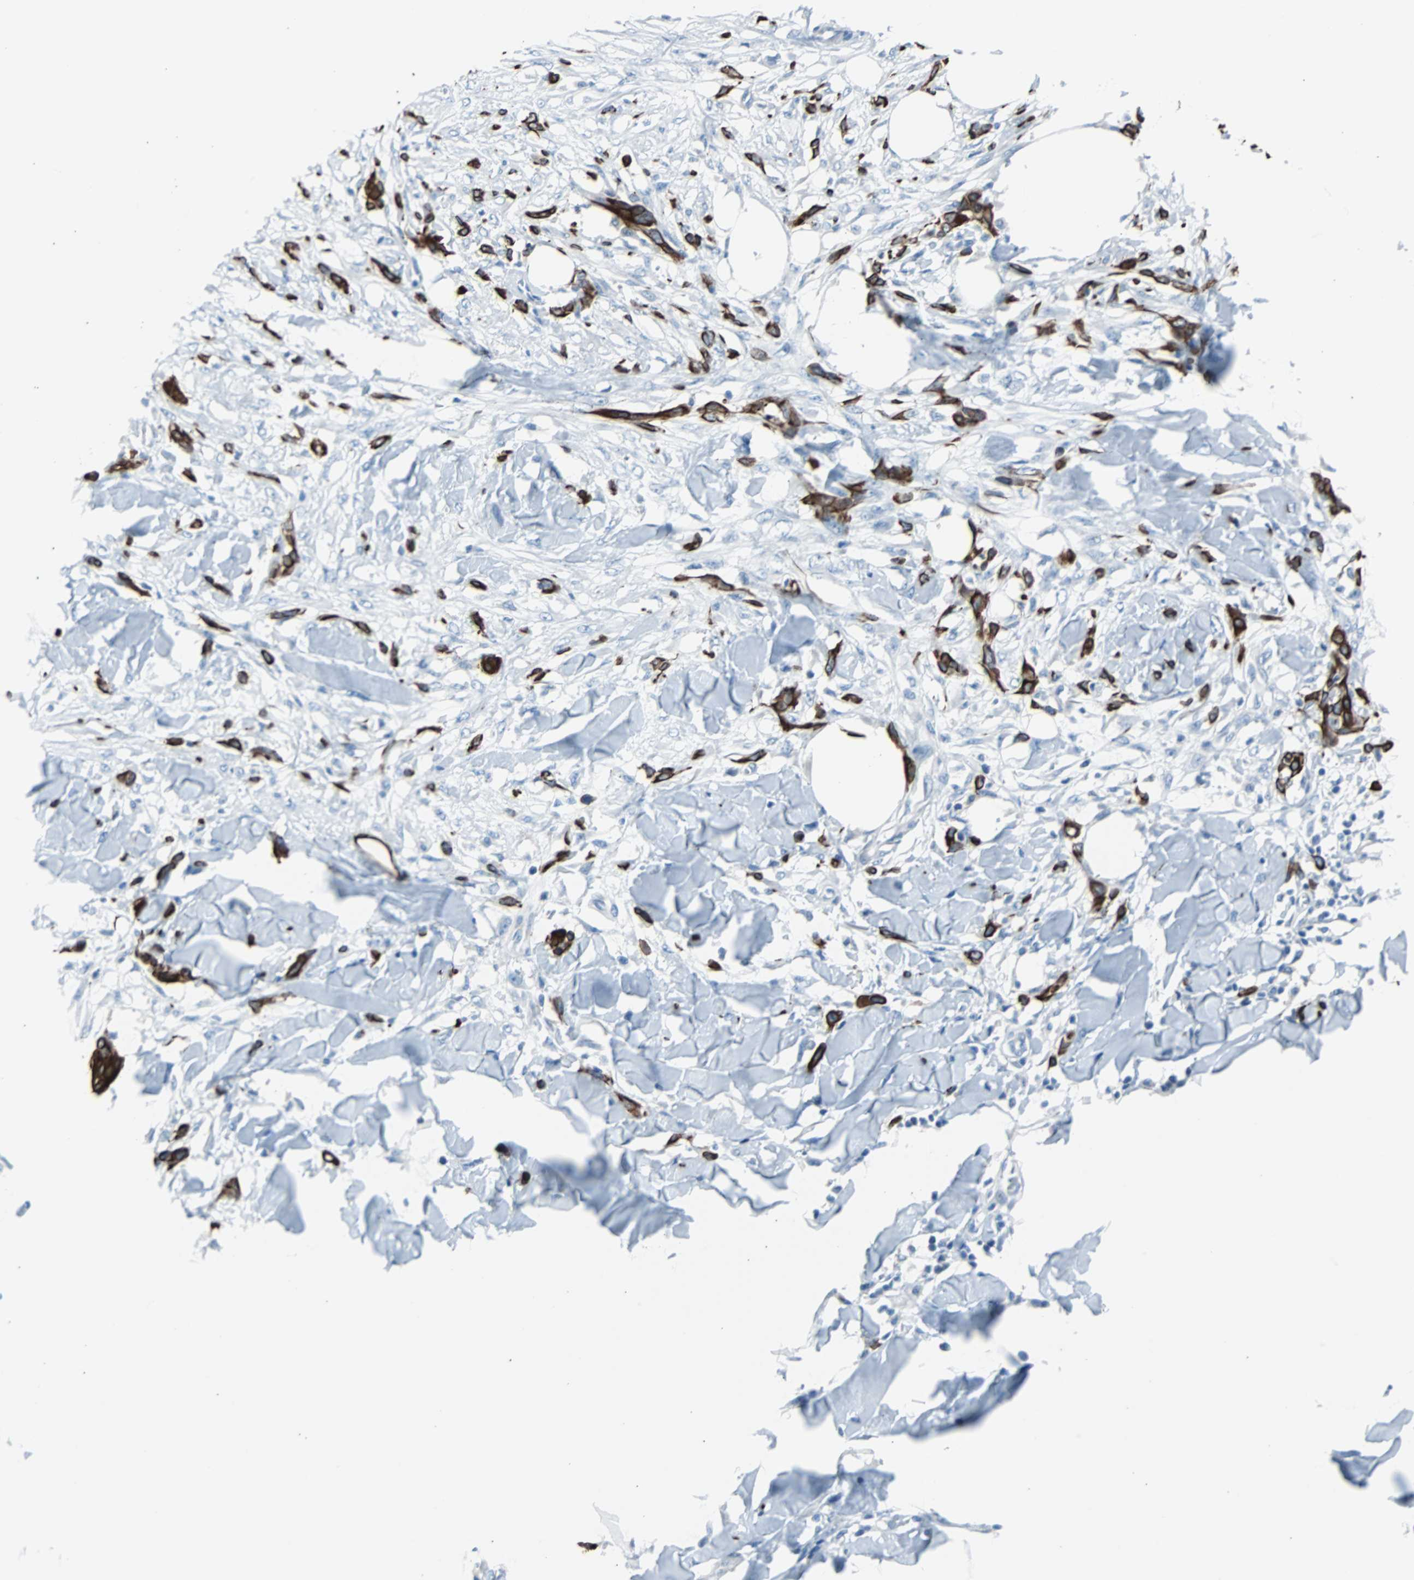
{"staining": {"intensity": "strong", "quantity": ">75%", "location": "cytoplasmic/membranous"}, "tissue": "skin cancer", "cell_type": "Tumor cells", "image_type": "cancer", "snomed": [{"axis": "morphology", "description": "Normal tissue, NOS"}, {"axis": "morphology", "description": "Squamous cell carcinoma, NOS"}, {"axis": "topography", "description": "Skin"}], "caption": "Strong cytoplasmic/membranous expression for a protein is appreciated in approximately >75% of tumor cells of squamous cell carcinoma (skin) using immunohistochemistry.", "gene": "KRT7", "patient": {"sex": "female", "age": 59}}